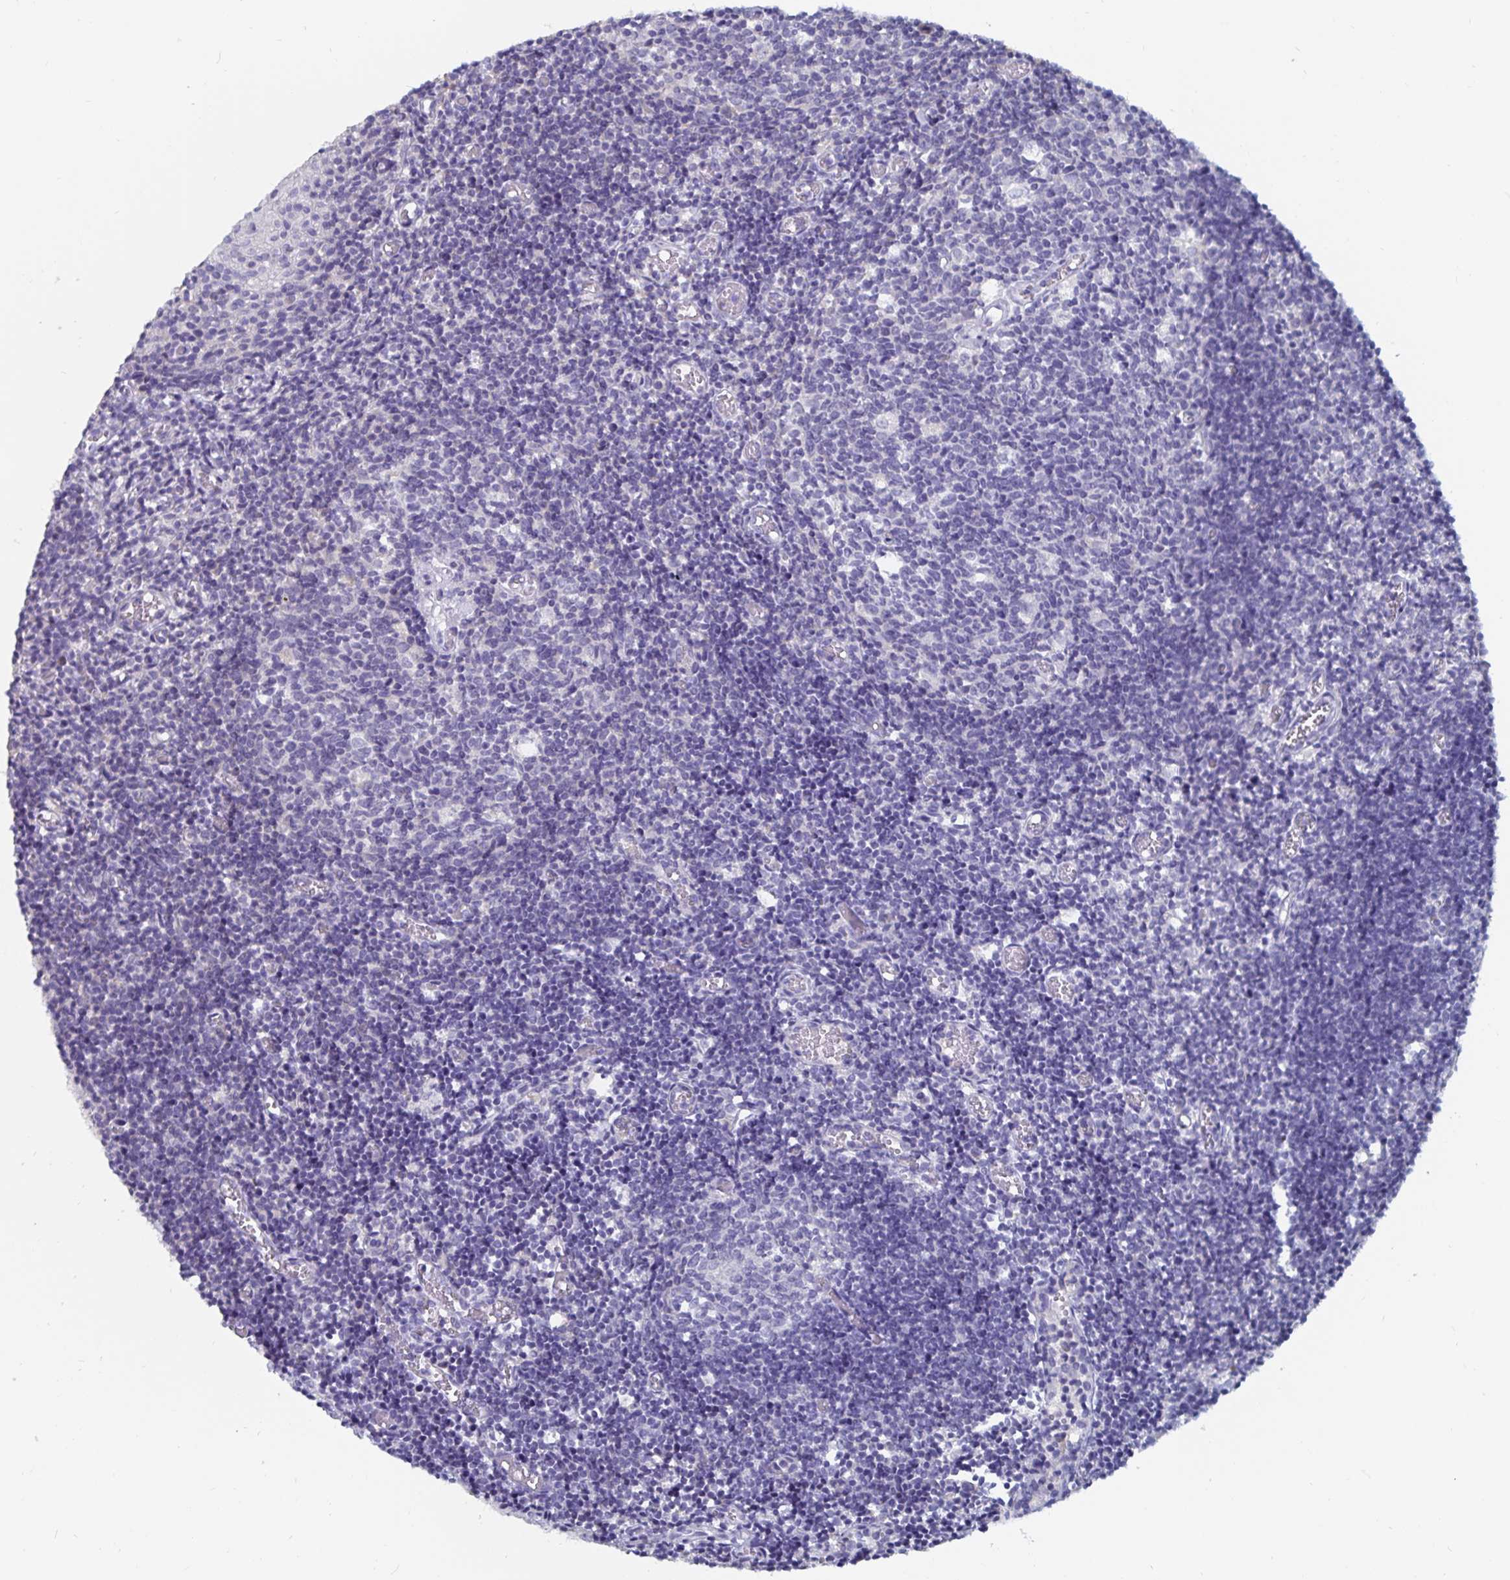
{"staining": {"intensity": "negative", "quantity": "none", "location": "none"}, "tissue": "tonsil", "cell_type": "Germinal center cells", "image_type": "normal", "snomed": [{"axis": "morphology", "description": "Normal tissue, NOS"}, {"axis": "topography", "description": "Tonsil"}], "caption": "DAB immunohistochemical staining of normal human tonsil shows no significant staining in germinal center cells.", "gene": "CFAP69", "patient": {"sex": "female", "age": 10}}